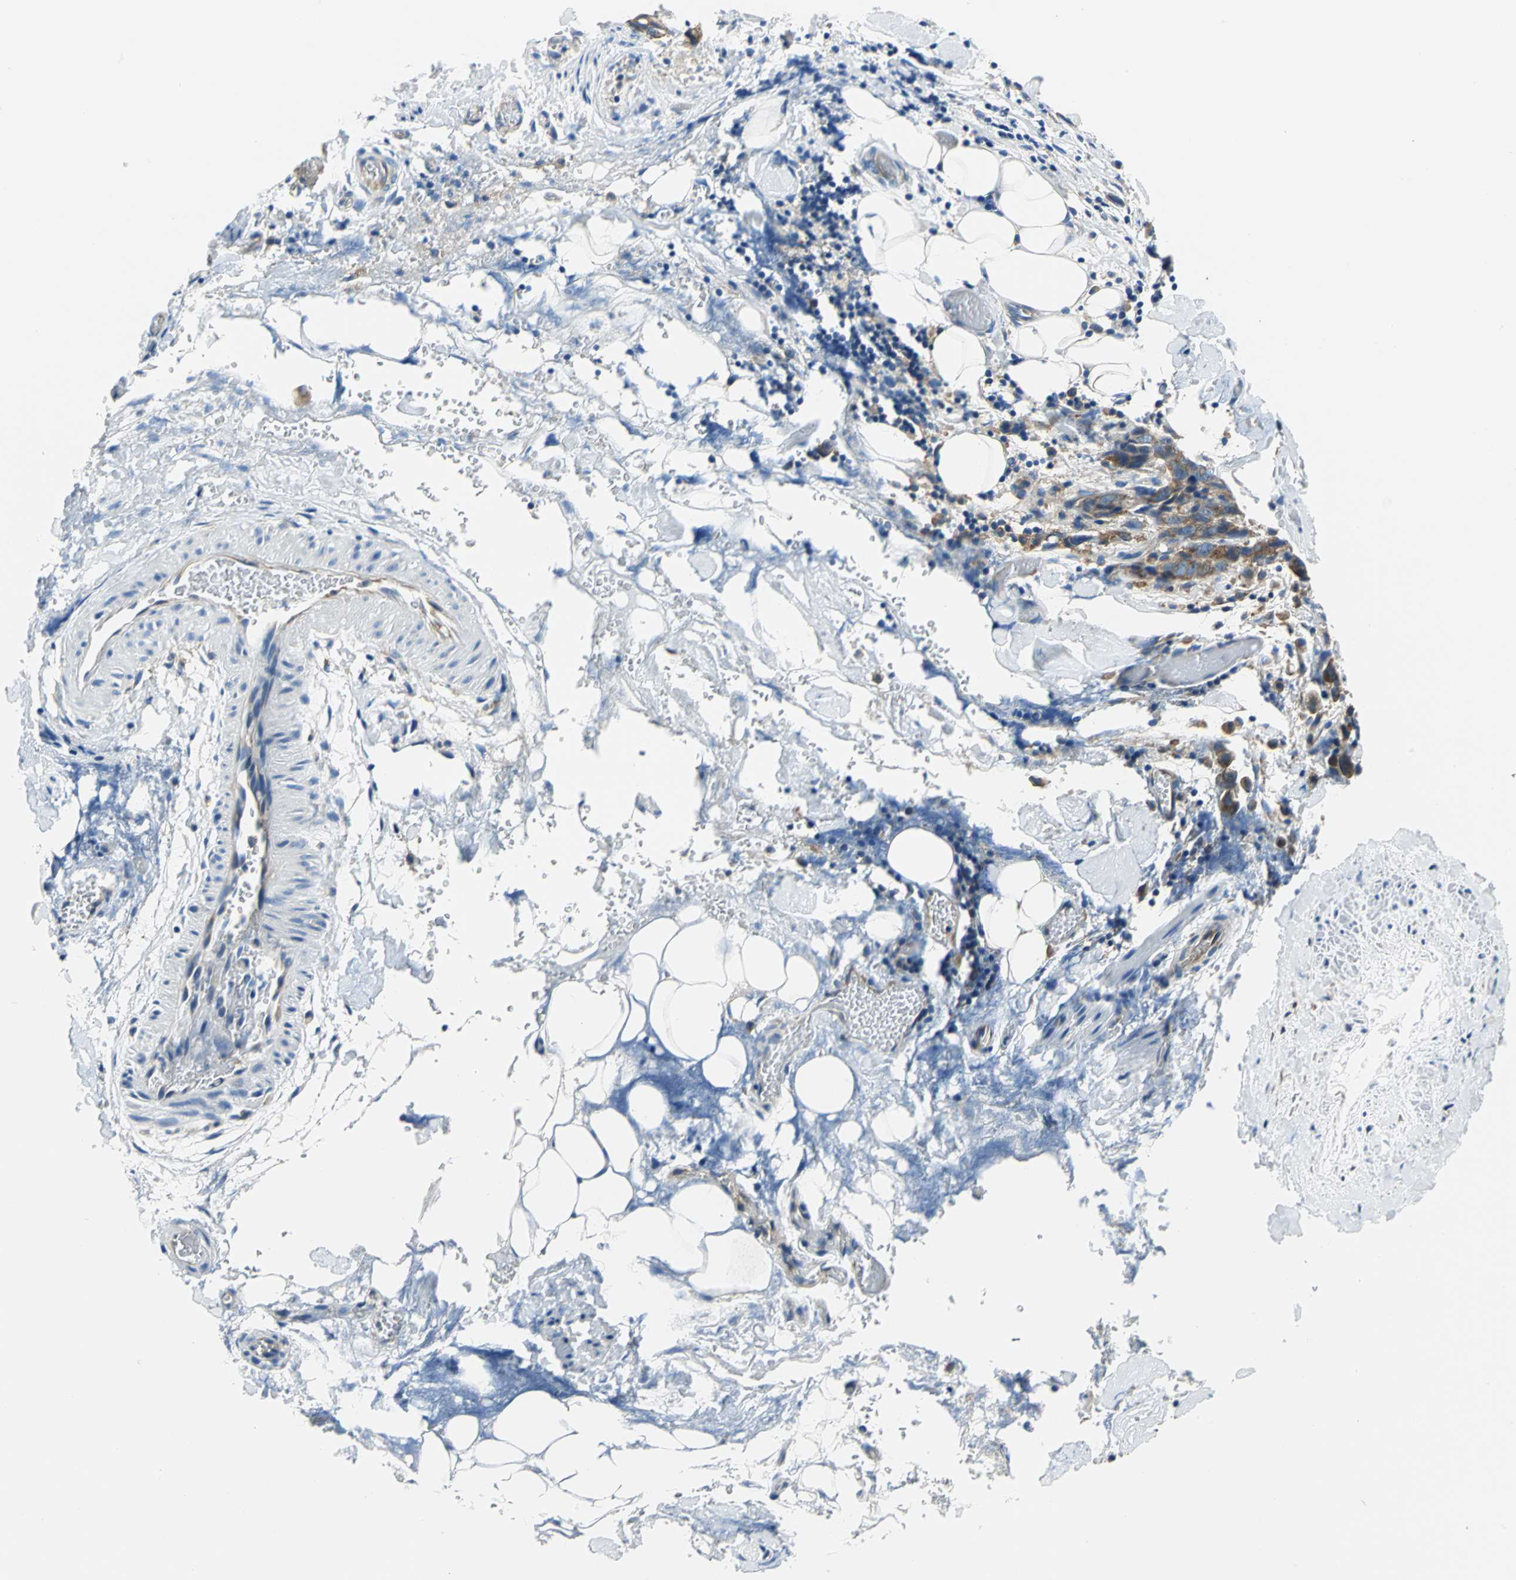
{"staining": {"intensity": "moderate", "quantity": "25%-75%", "location": "cytoplasmic/membranous"}, "tissue": "stomach cancer", "cell_type": "Tumor cells", "image_type": "cancer", "snomed": [{"axis": "morphology", "description": "Adenocarcinoma, NOS"}, {"axis": "topography", "description": "Stomach"}], "caption": "A micrograph of stomach adenocarcinoma stained for a protein demonstrates moderate cytoplasmic/membranous brown staining in tumor cells.", "gene": "TRIM25", "patient": {"sex": "male", "age": 48}}